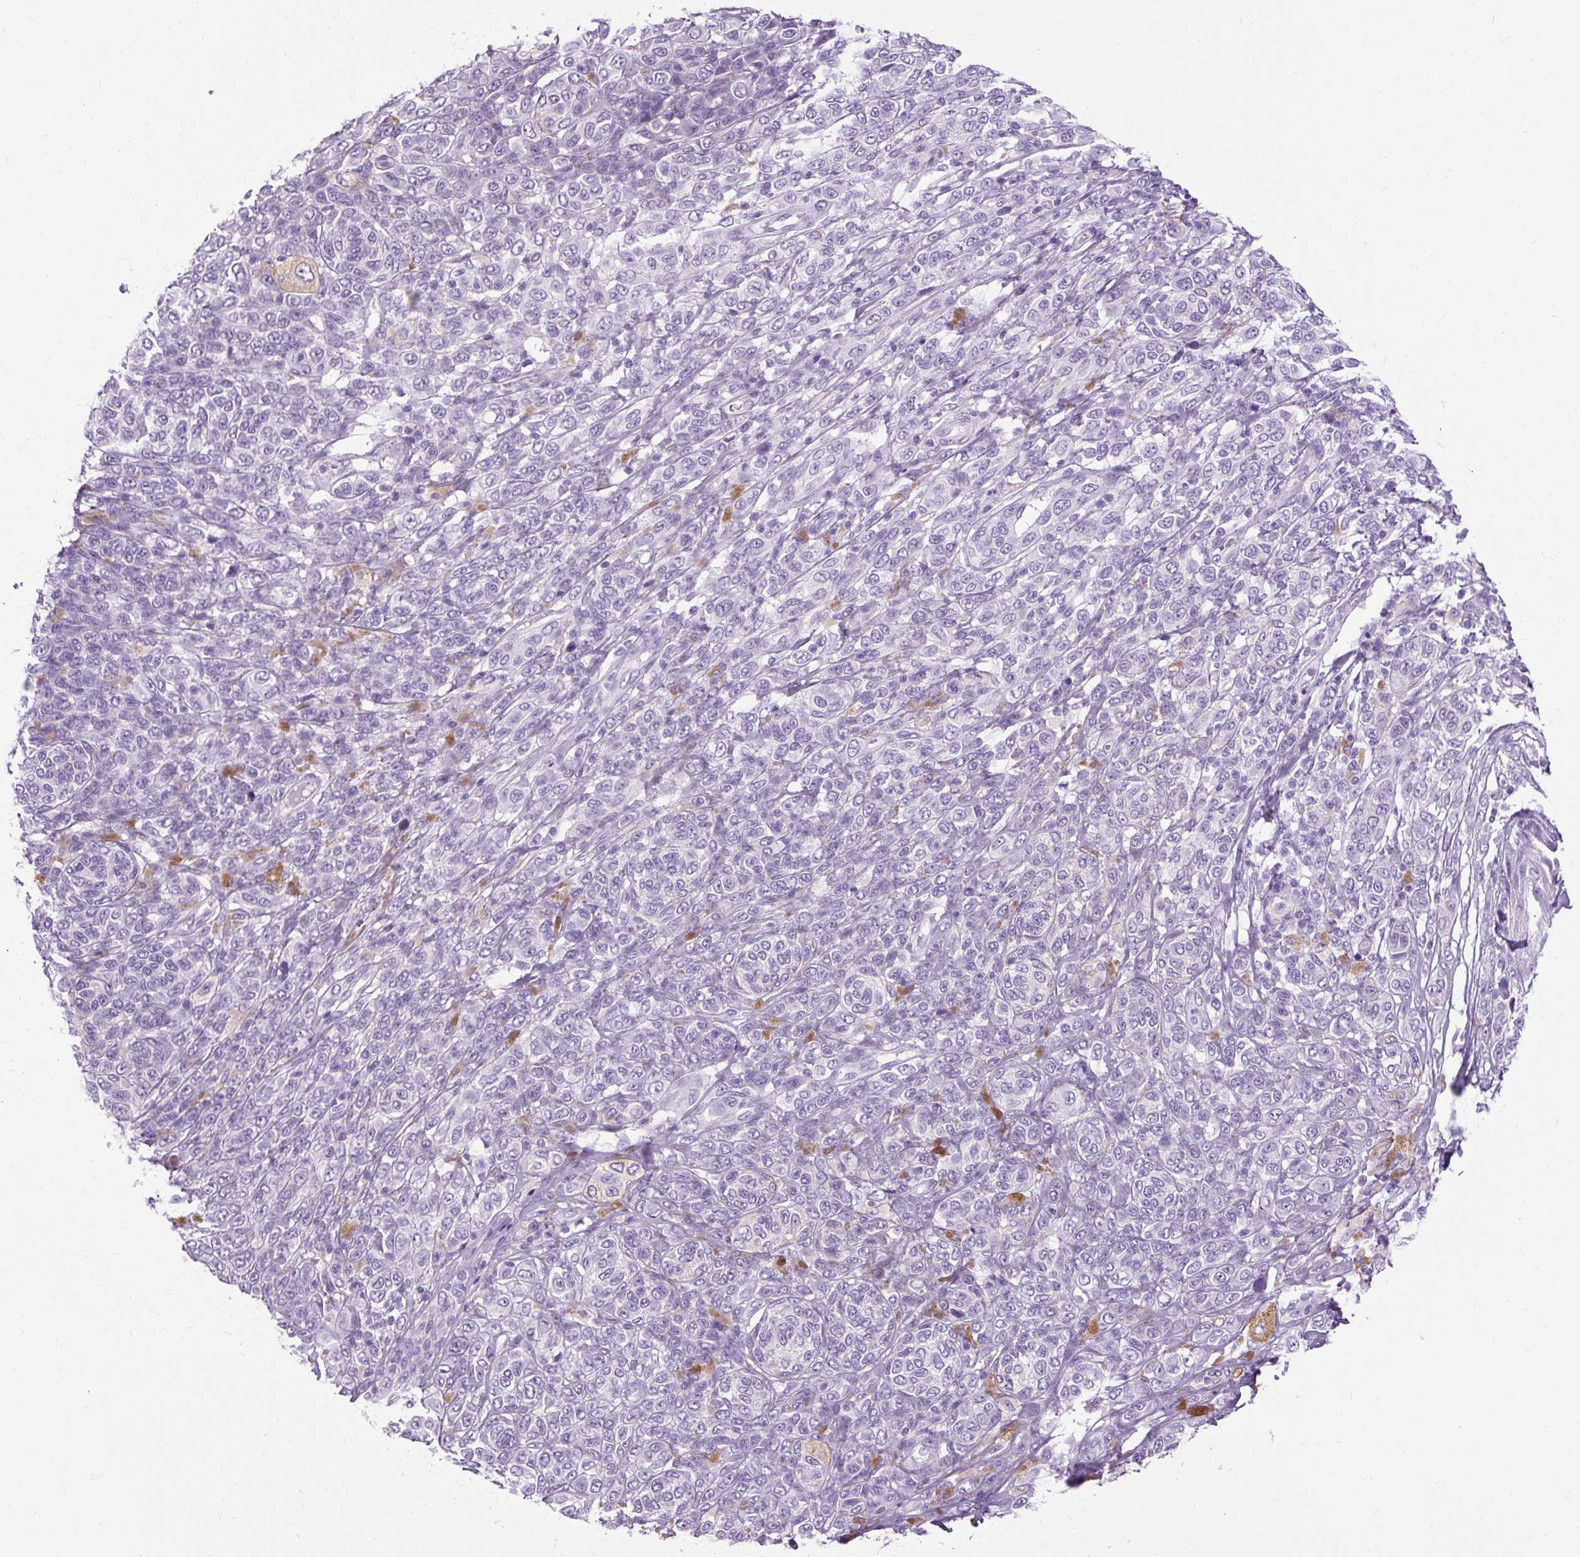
{"staining": {"intensity": "negative", "quantity": "none", "location": "none"}, "tissue": "melanoma", "cell_type": "Tumor cells", "image_type": "cancer", "snomed": [{"axis": "morphology", "description": "Malignant melanoma, NOS"}, {"axis": "topography", "description": "Skin"}], "caption": "Malignant melanoma stained for a protein using immunohistochemistry (IHC) demonstrates no expression tumor cells.", "gene": "B3GNT4", "patient": {"sex": "male", "age": 42}}